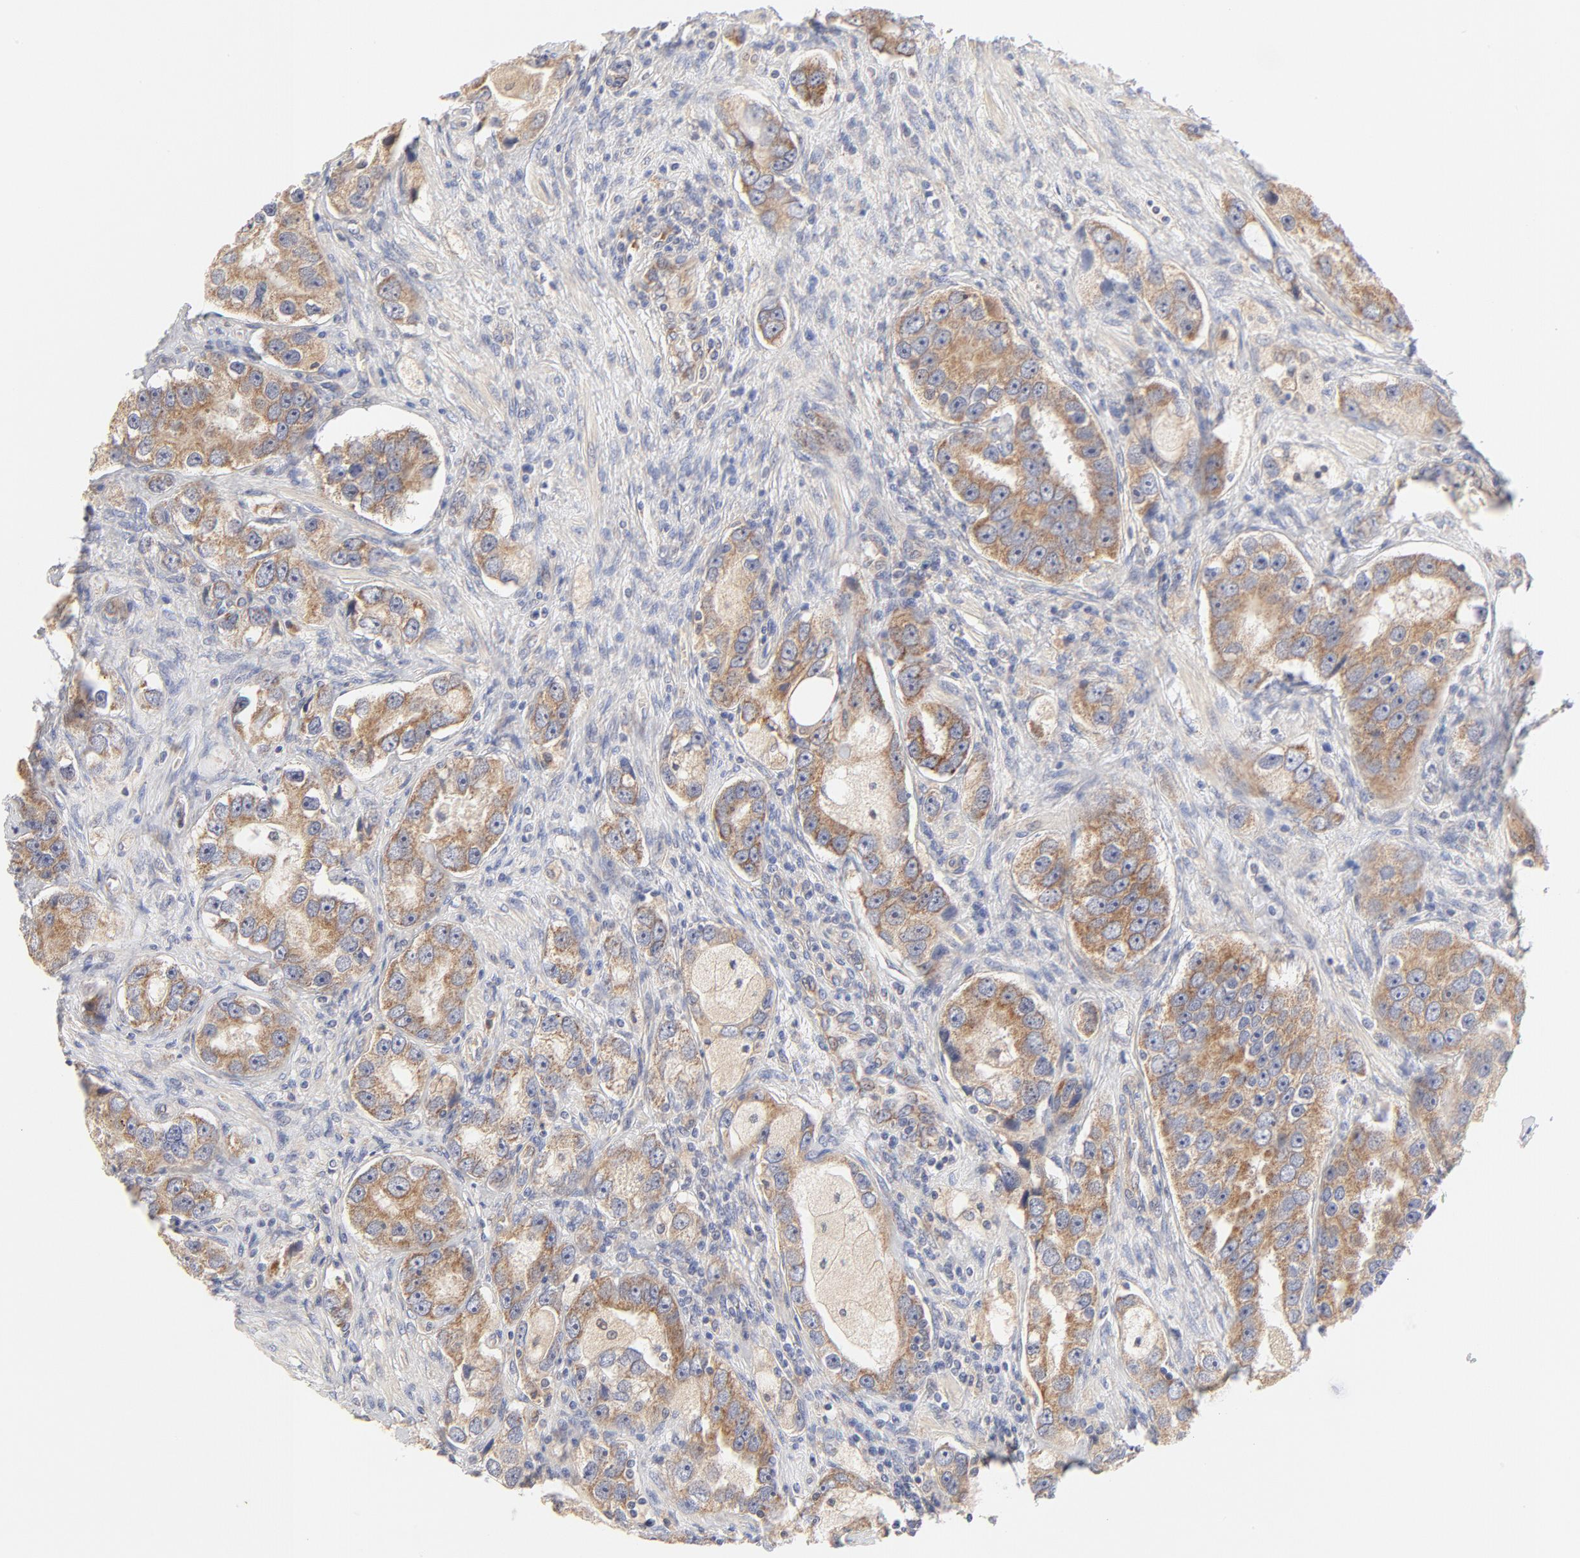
{"staining": {"intensity": "moderate", "quantity": ">75%", "location": "cytoplasmic/membranous"}, "tissue": "prostate cancer", "cell_type": "Tumor cells", "image_type": "cancer", "snomed": [{"axis": "morphology", "description": "Adenocarcinoma, High grade"}, {"axis": "topography", "description": "Prostate"}], "caption": "A brown stain highlights moderate cytoplasmic/membranous expression of a protein in human prostate cancer (adenocarcinoma (high-grade)) tumor cells. (DAB = brown stain, brightfield microscopy at high magnification).", "gene": "MTERF2", "patient": {"sex": "male", "age": 63}}